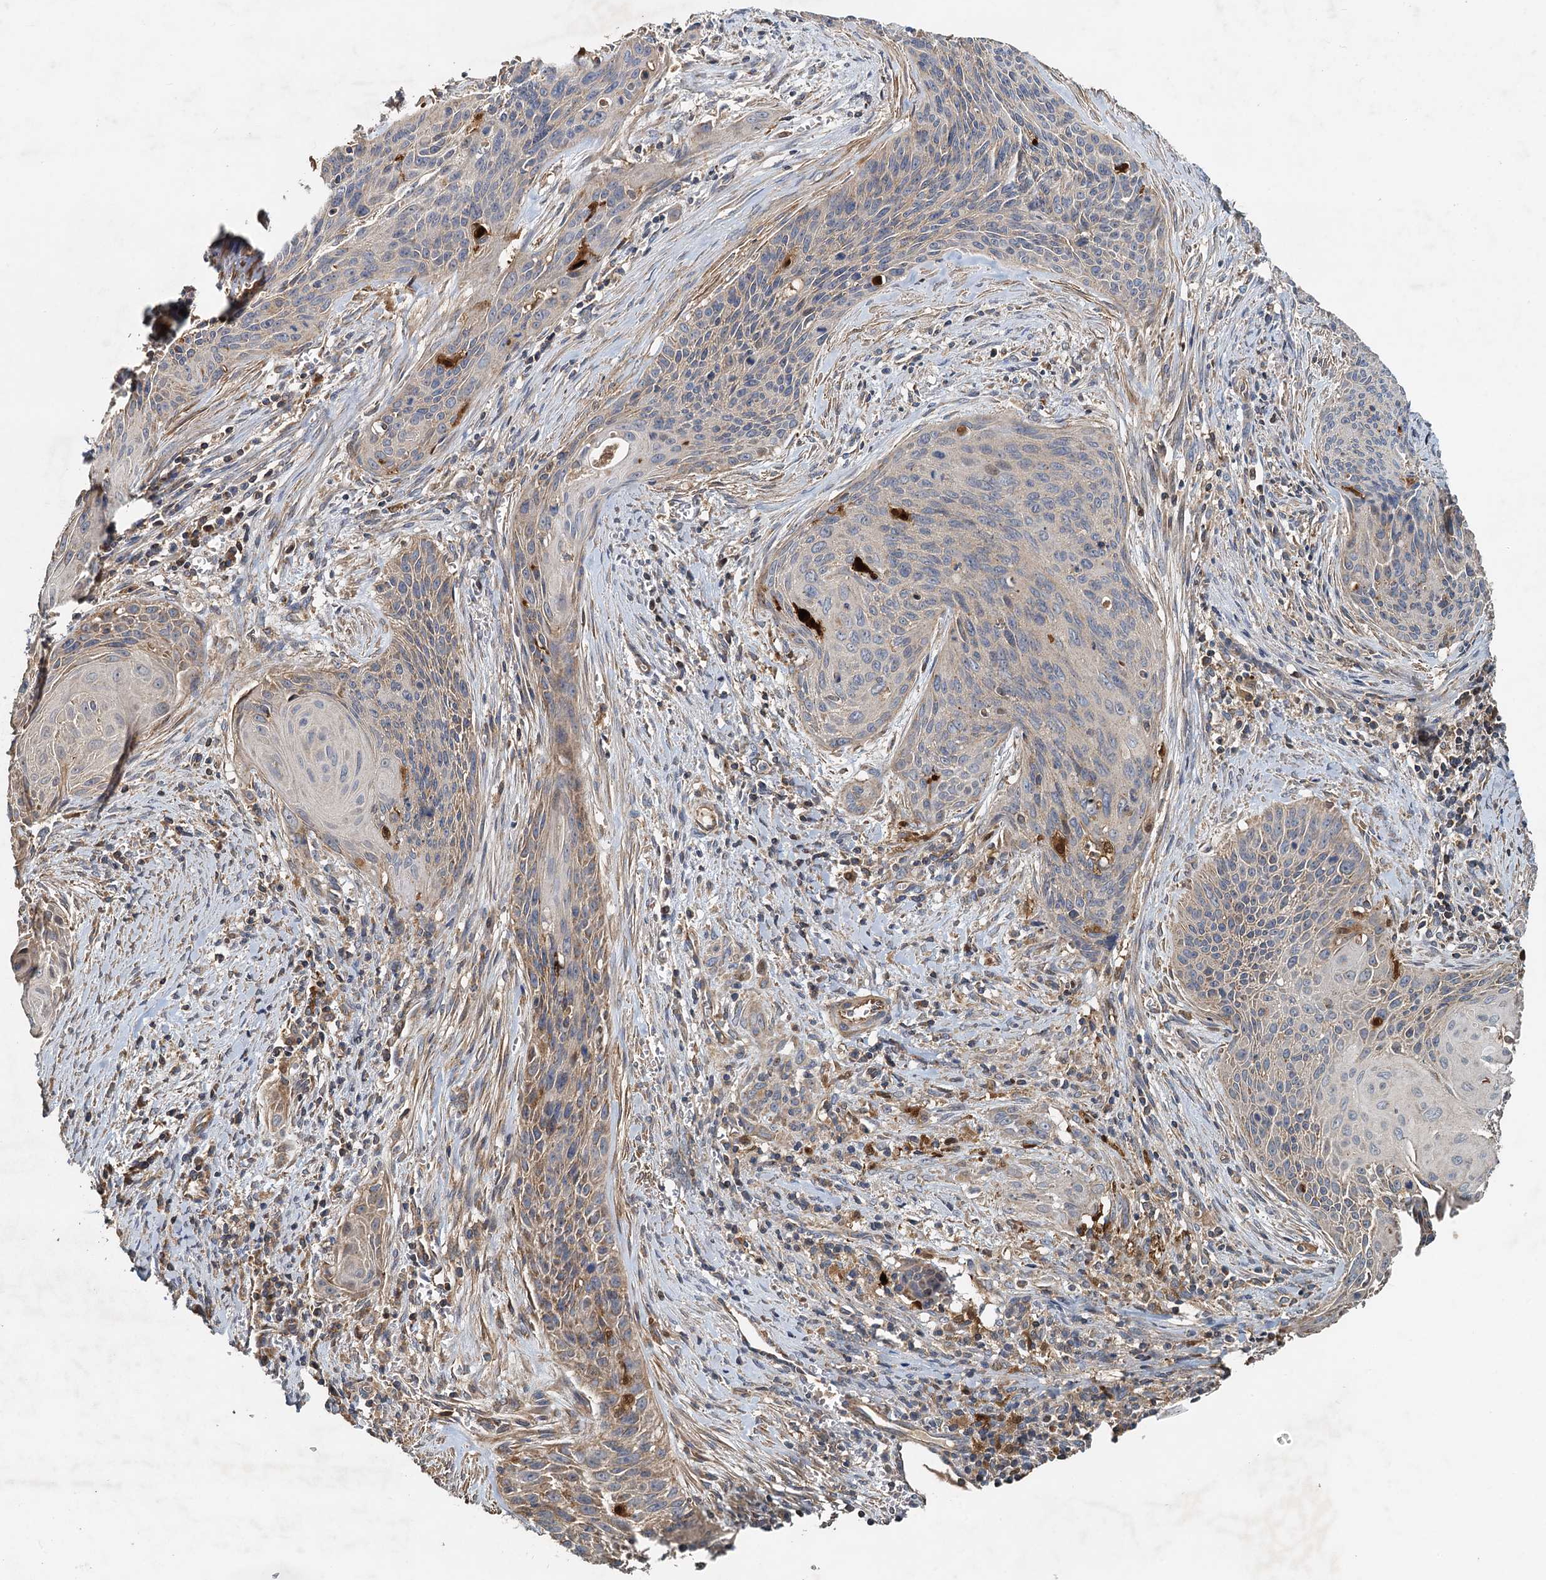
{"staining": {"intensity": "weak", "quantity": "<25%", "location": "cytoplasmic/membranous"}, "tissue": "cervical cancer", "cell_type": "Tumor cells", "image_type": "cancer", "snomed": [{"axis": "morphology", "description": "Squamous cell carcinoma, NOS"}, {"axis": "topography", "description": "Cervix"}], "caption": "A photomicrograph of human cervical cancer is negative for staining in tumor cells. Brightfield microscopy of immunohistochemistry stained with DAB (brown) and hematoxylin (blue), captured at high magnification.", "gene": "SDS", "patient": {"sex": "female", "age": 55}}